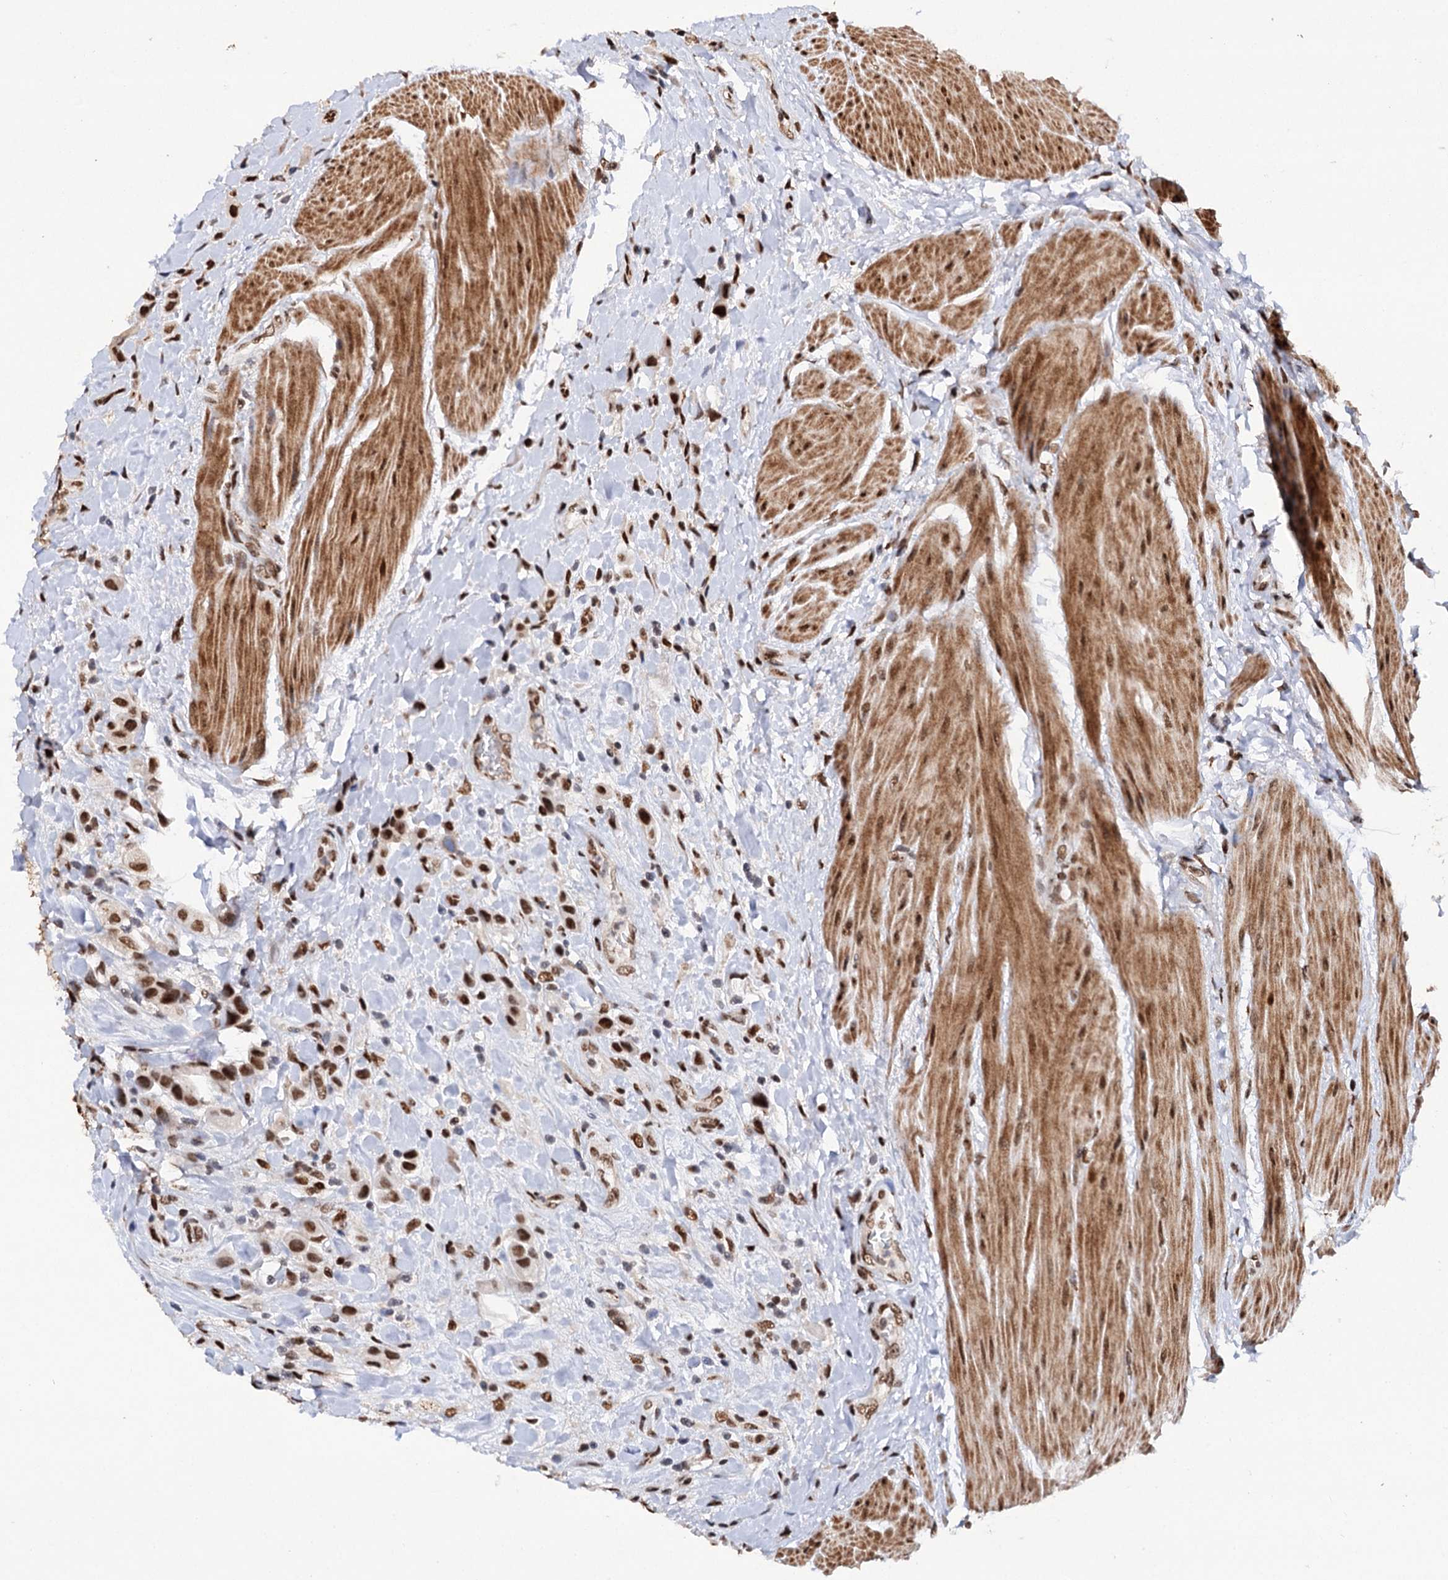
{"staining": {"intensity": "strong", "quantity": ">75%", "location": "nuclear"}, "tissue": "urothelial cancer", "cell_type": "Tumor cells", "image_type": "cancer", "snomed": [{"axis": "morphology", "description": "Urothelial carcinoma, High grade"}, {"axis": "topography", "description": "Urinary bladder"}], "caption": "Protein analysis of urothelial cancer tissue shows strong nuclear positivity in approximately >75% of tumor cells.", "gene": "MATR3", "patient": {"sex": "male", "age": 50}}